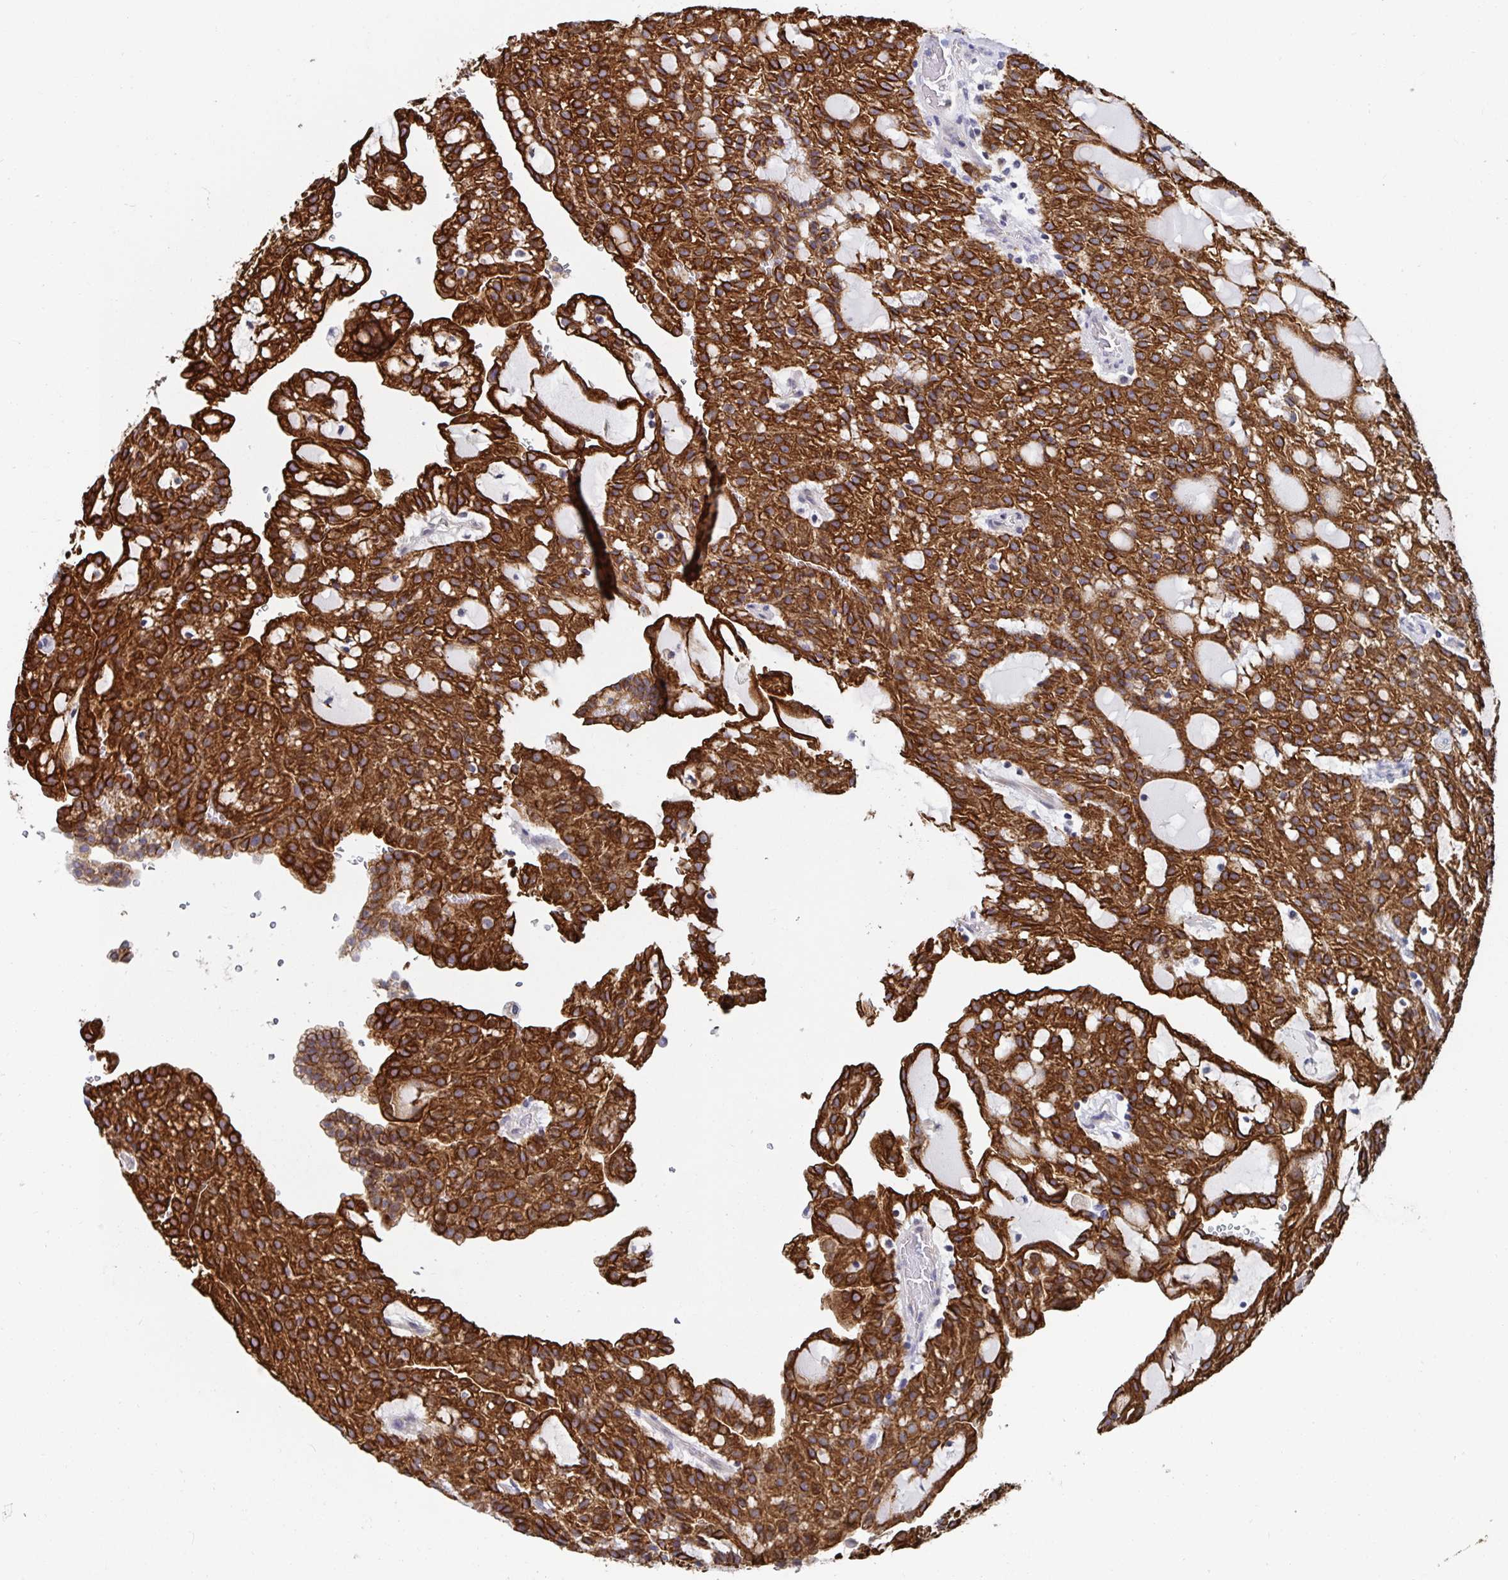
{"staining": {"intensity": "strong", "quantity": ">75%", "location": "cytoplasmic/membranous"}, "tissue": "renal cancer", "cell_type": "Tumor cells", "image_type": "cancer", "snomed": [{"axis": "morphology", "description": "Adenocarcinoma, NOS"}, {"axis": "topography", "description": "Kidney"}], "caption": "Tumor cells exhibit strong cytoplasmic/membranous staining in about >75% of cells in renal adenocarcinoma.", "gene": "ZIK1", "patient": {"sex": "male", "age": 63}}